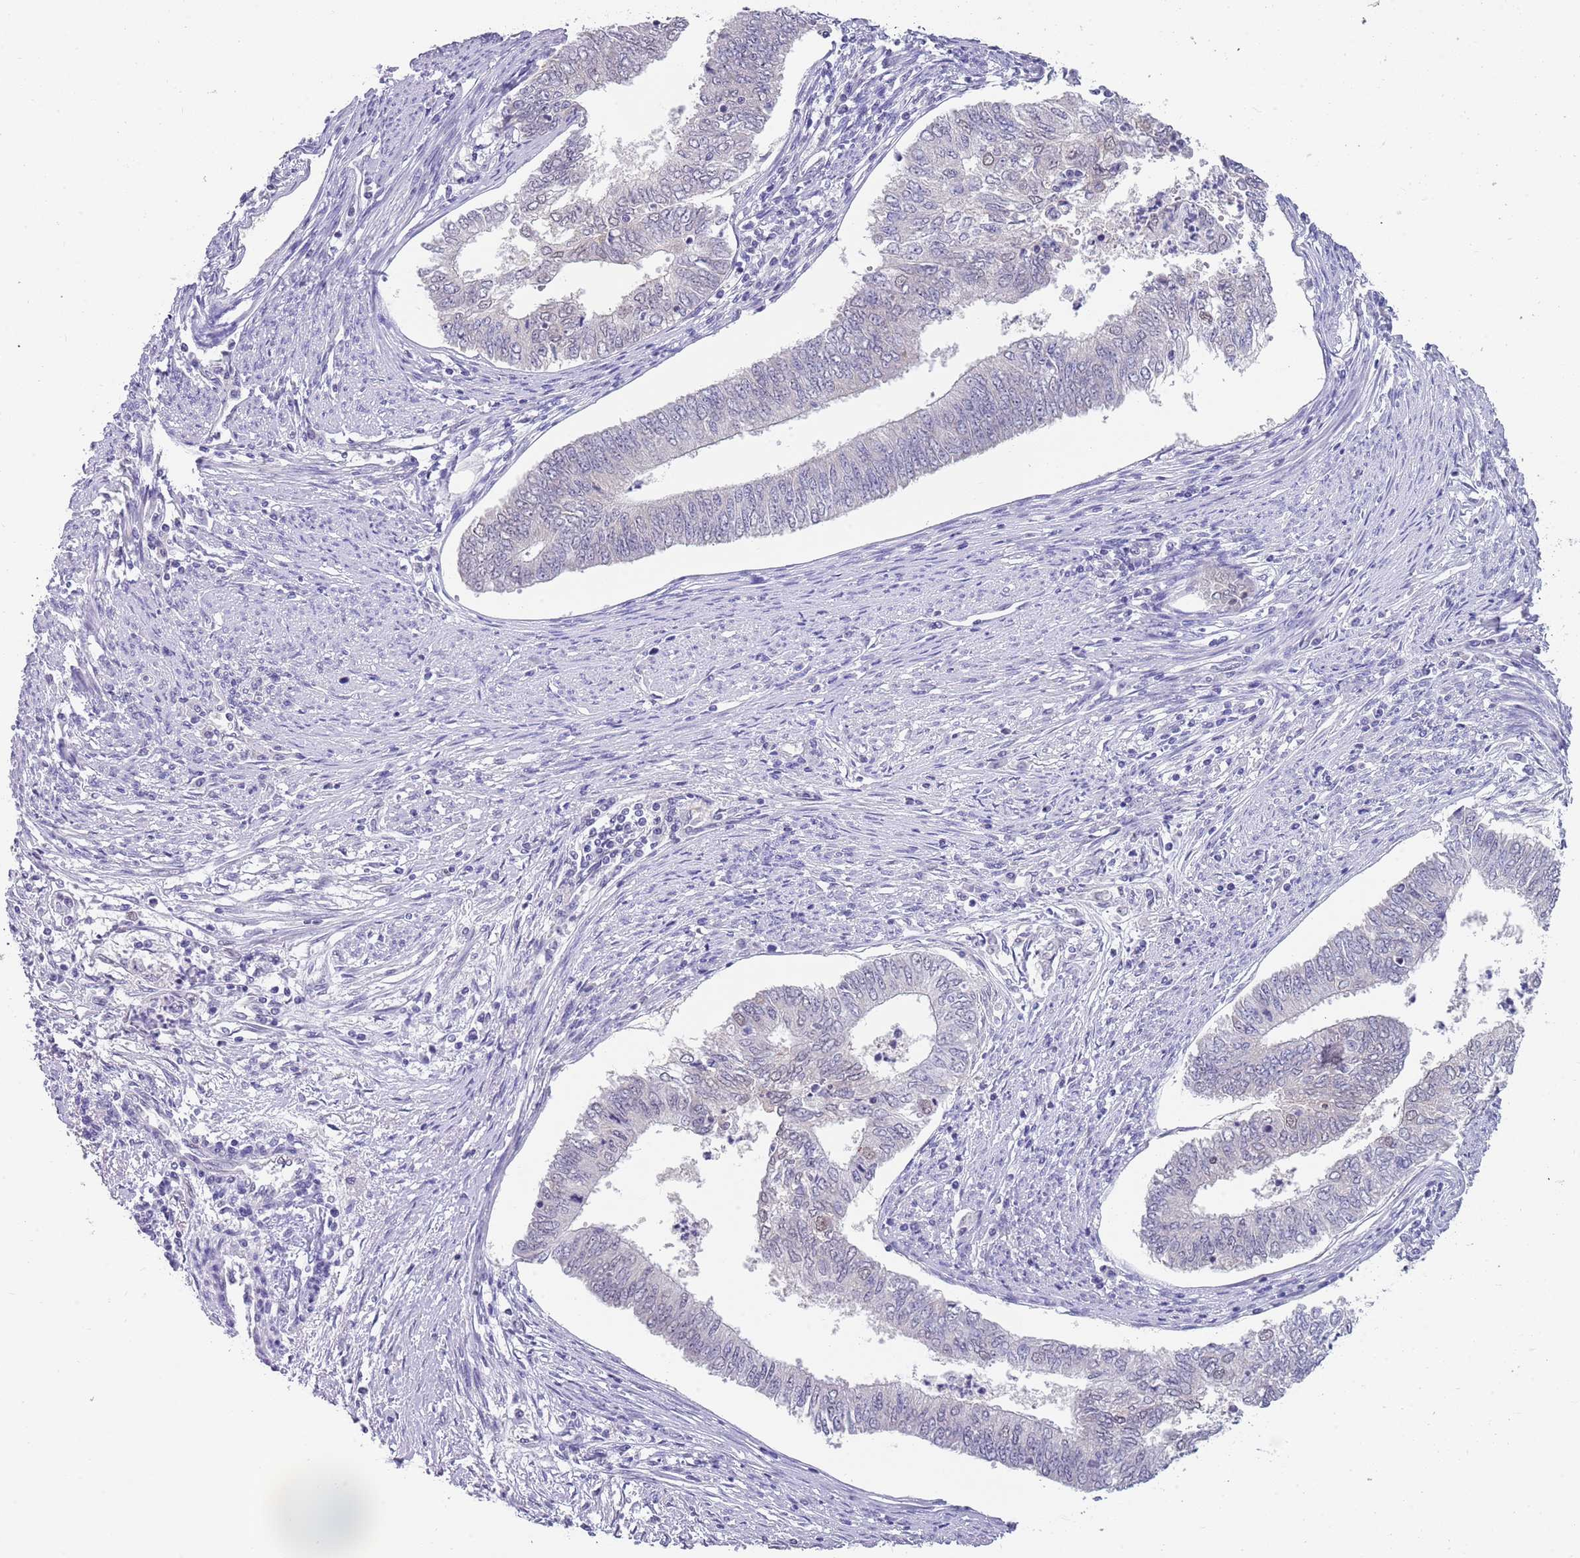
{"staining": {"intensity": "negative", "quantity": "none", "location": "none"}, "tissue": "endometrial cancer", "cell_type": "Tumor cells", "image_type": "cancer", "snomed": [{"axis": "morphology", "description": "Adenocarcinoma, NOS"}, {"axis": "topography", "description": "Endometrium"}], "caption": "Micrograph shows no significant protein expression in tumor cells of adenocarcinoma (endometrial). The staining was performed using DAB to visualize the protein expression in brown, while the nuclei were stained in blue with hematoxylin (Magnification: 20x).", "gene": "SEPHS2", "patient": {"sex": "female", "age": 68}}